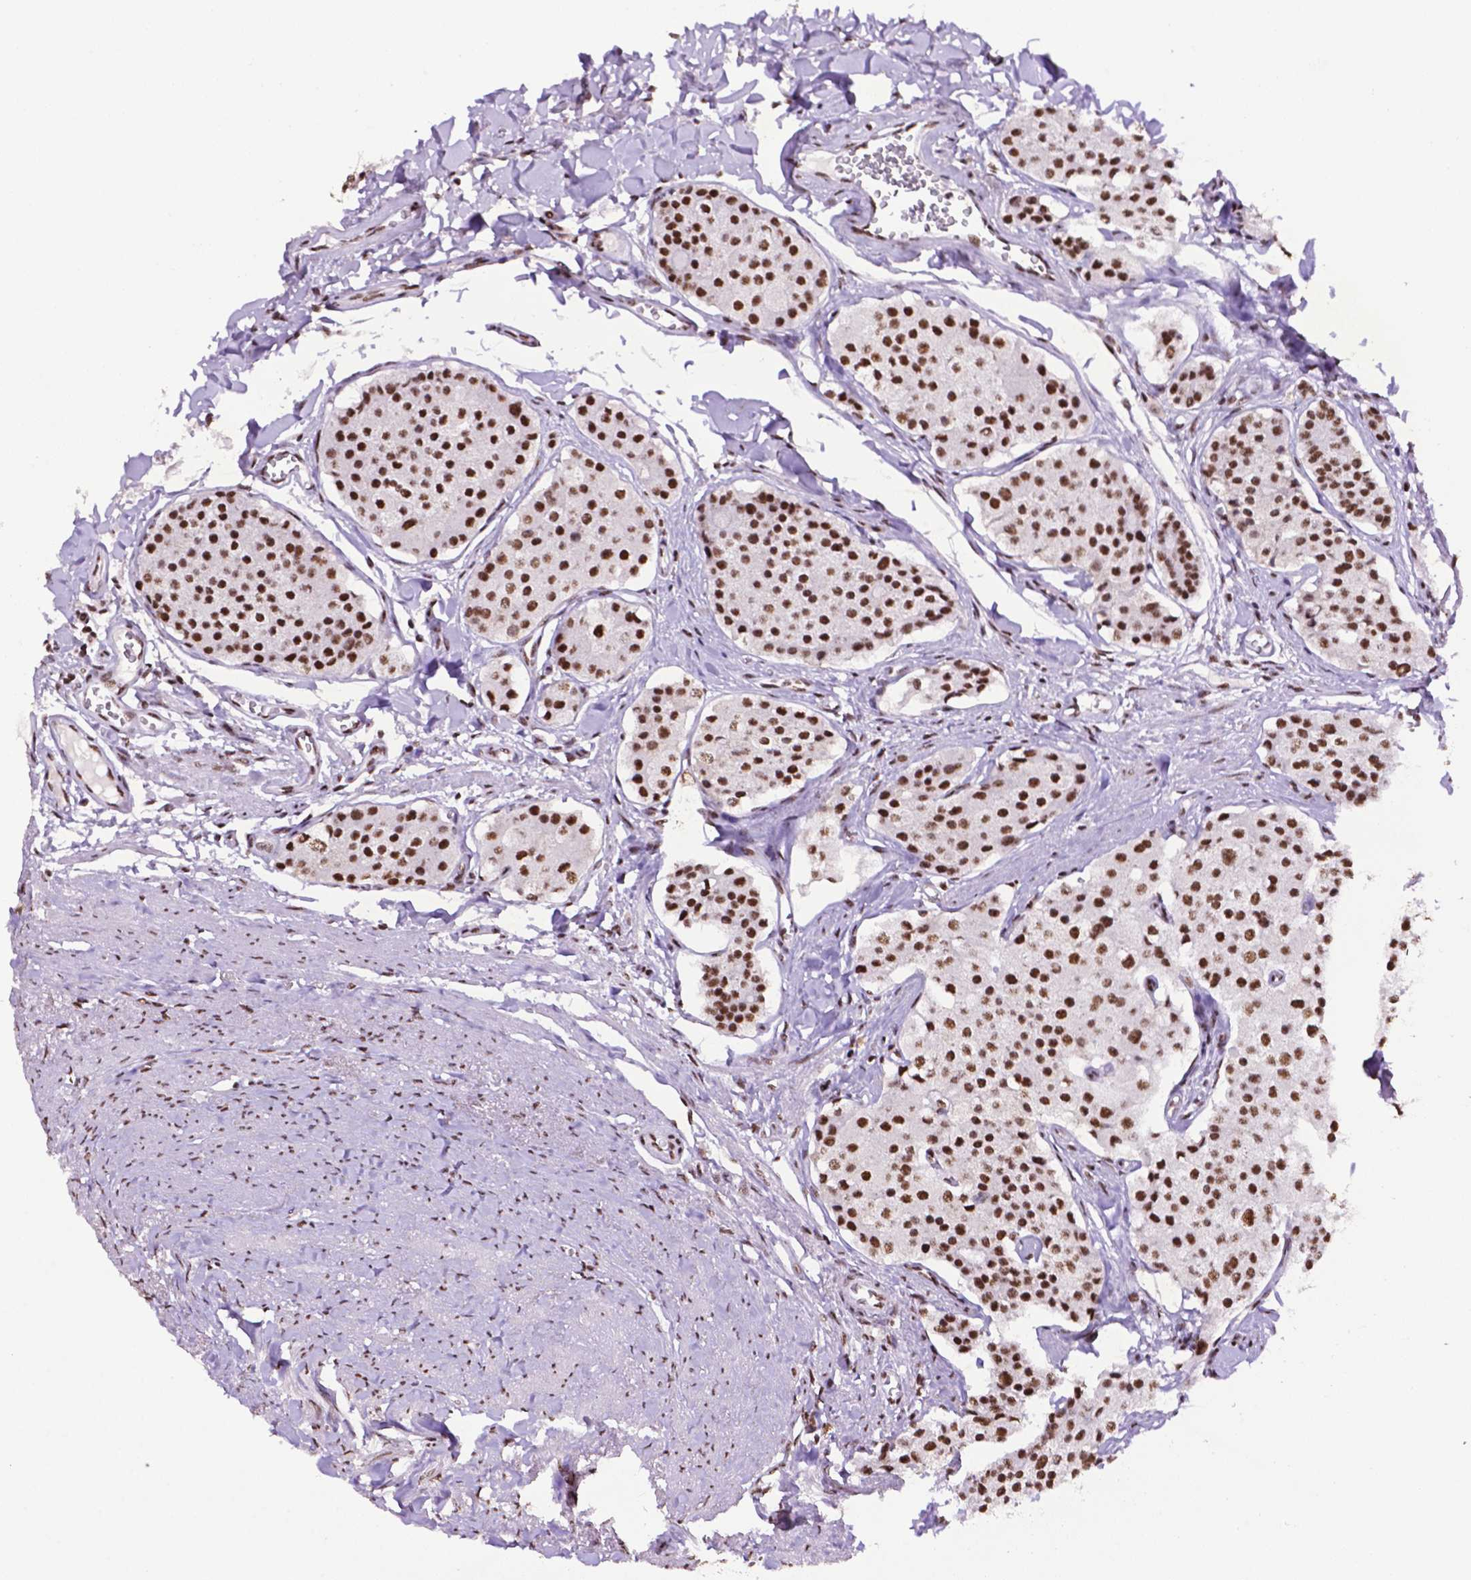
{"staining": {"intensity": "strong", "quantity": ">75%", "location": "nuclear"}, "tissue": "carcinoid", "cell_type": "Tumor cells", "image_type": "cancer", "snomed": [{"axis": "morphology", "description": "Carcinoid, malignant, NOS"}, {"axis": "topography", "description": "Small intestine"}], "caption": "The photomicrograph exhibits staining of malignant carcinoid, revealing strong nuclear protein staining (brown color) within tumor cells.", "gene": "CCAR2", "patient": {"sex": "female", "age": 65}}